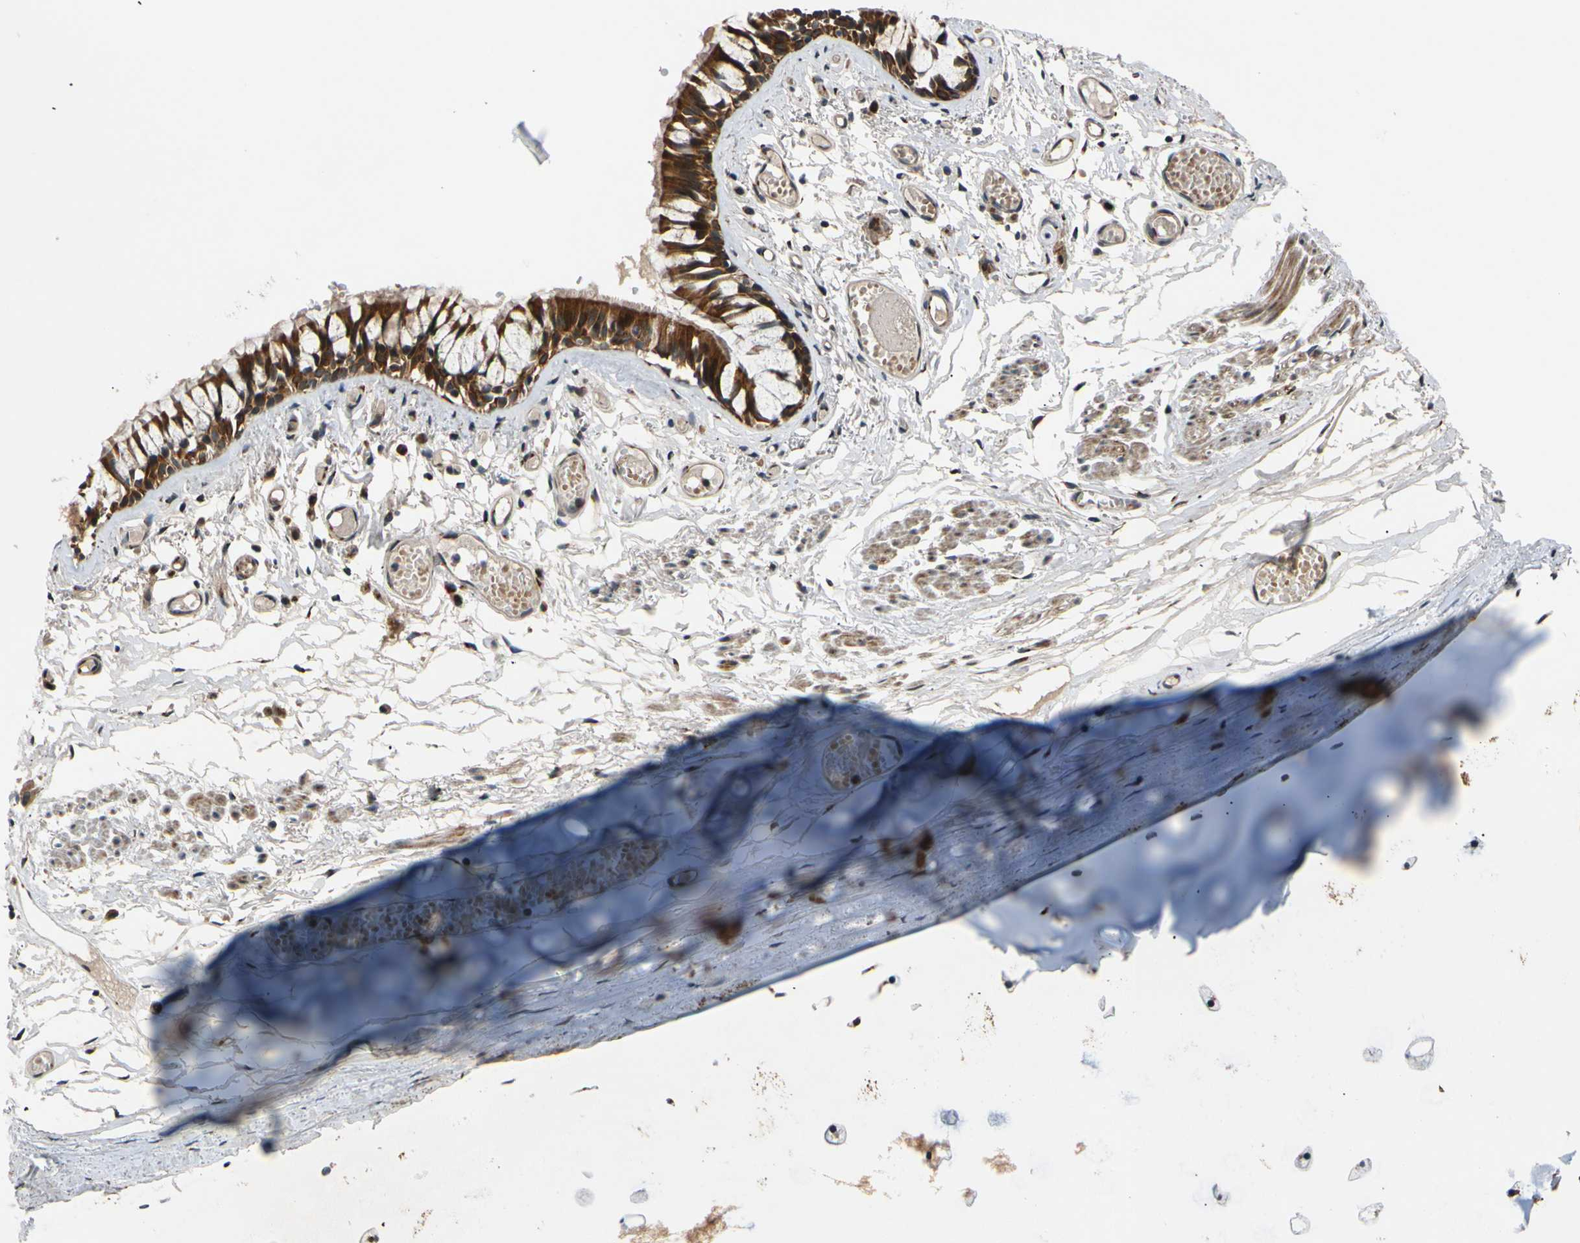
{"staining": {"intensity": "strong", "quantity": ">75%", "location": "cytoplasmic/membranous,nuclear"}, "tissue": "bronchus", "cell_type": "Respiratory epithelial cells", "image_type": "normal", "snomed": [{"axis": "morphology", "description": "Normal tissue, NOS"}, {"axis": "morphology", "description": "Inflammation, NOS"}, {"axis": "topography", "description": "Cartilage tissue"}, {"axis": "topography", "description": "Lung"}], "caption": "DAB (3,3'-diaminobenzidine) immunohistochemical staining of normal human bronchus displays strong cytoplasmic/membranous,nuclear protein staining in about >75% of respiratory epithelial cells. (Brightfield microscopy of DAB IHC at high magnification).", "gene": "AKAP9", "patient": {"sex": "male", "age": 71}}